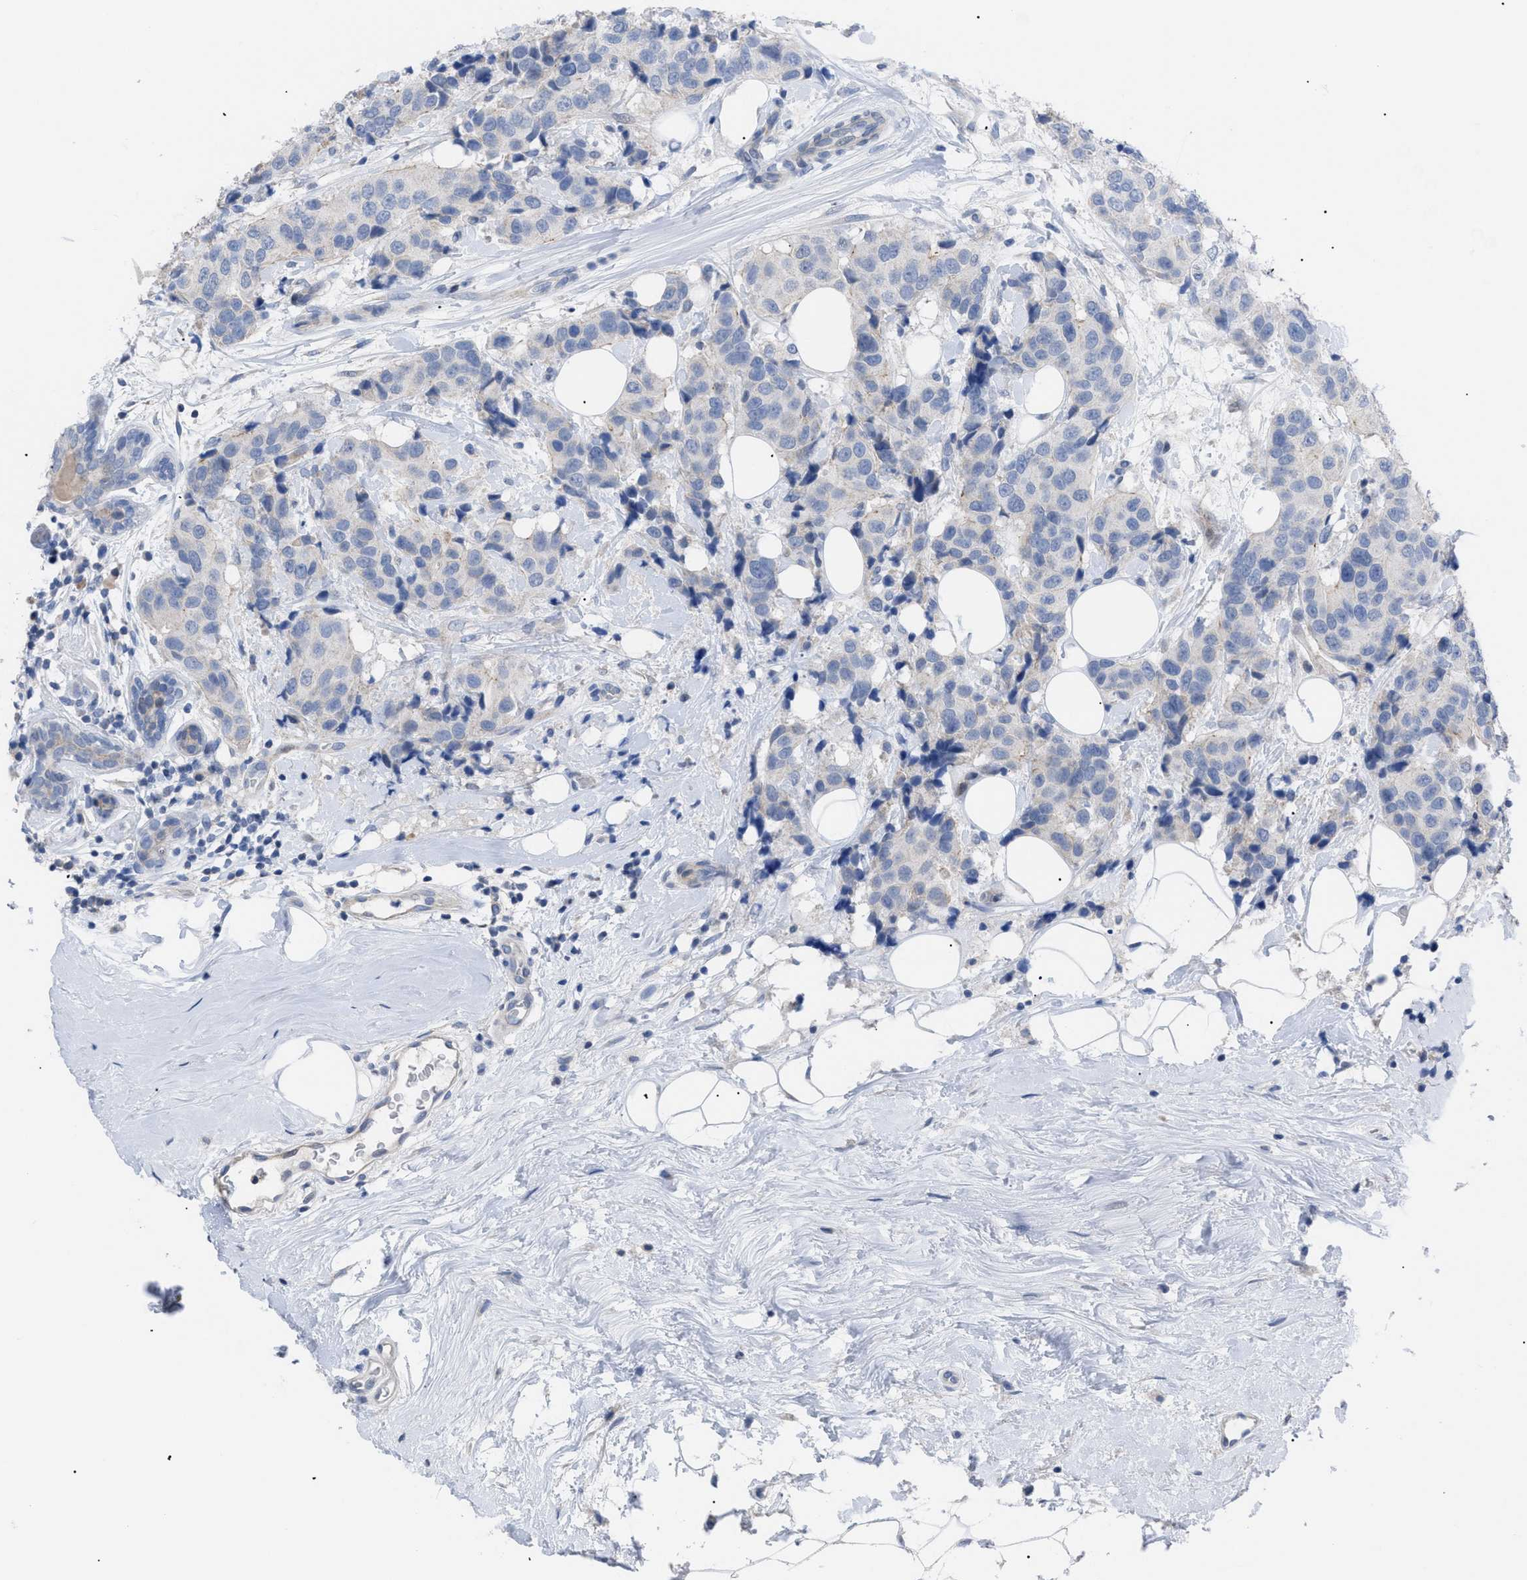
{"staining": {"intensity": "negative", "quantity": "none", "location": "none"}, "tissue": "breast cancer", "cell_type": "Tumor cells", "image_type": "cancer", "snomed": [{"axis": "morphology", "description": "Normal tissue, NOS"}, {"axis": "morphology", "description": "Duct carcinoma"}, {"axis": "topography", "description": "Breast"}], "caption": "Invasive ductal carcinoma (breast) was stained to show a protein in brown. There is no significant expression in tumor cells.", "gene": "CAV3", "patient": {"sex": "female", "age": 39}}